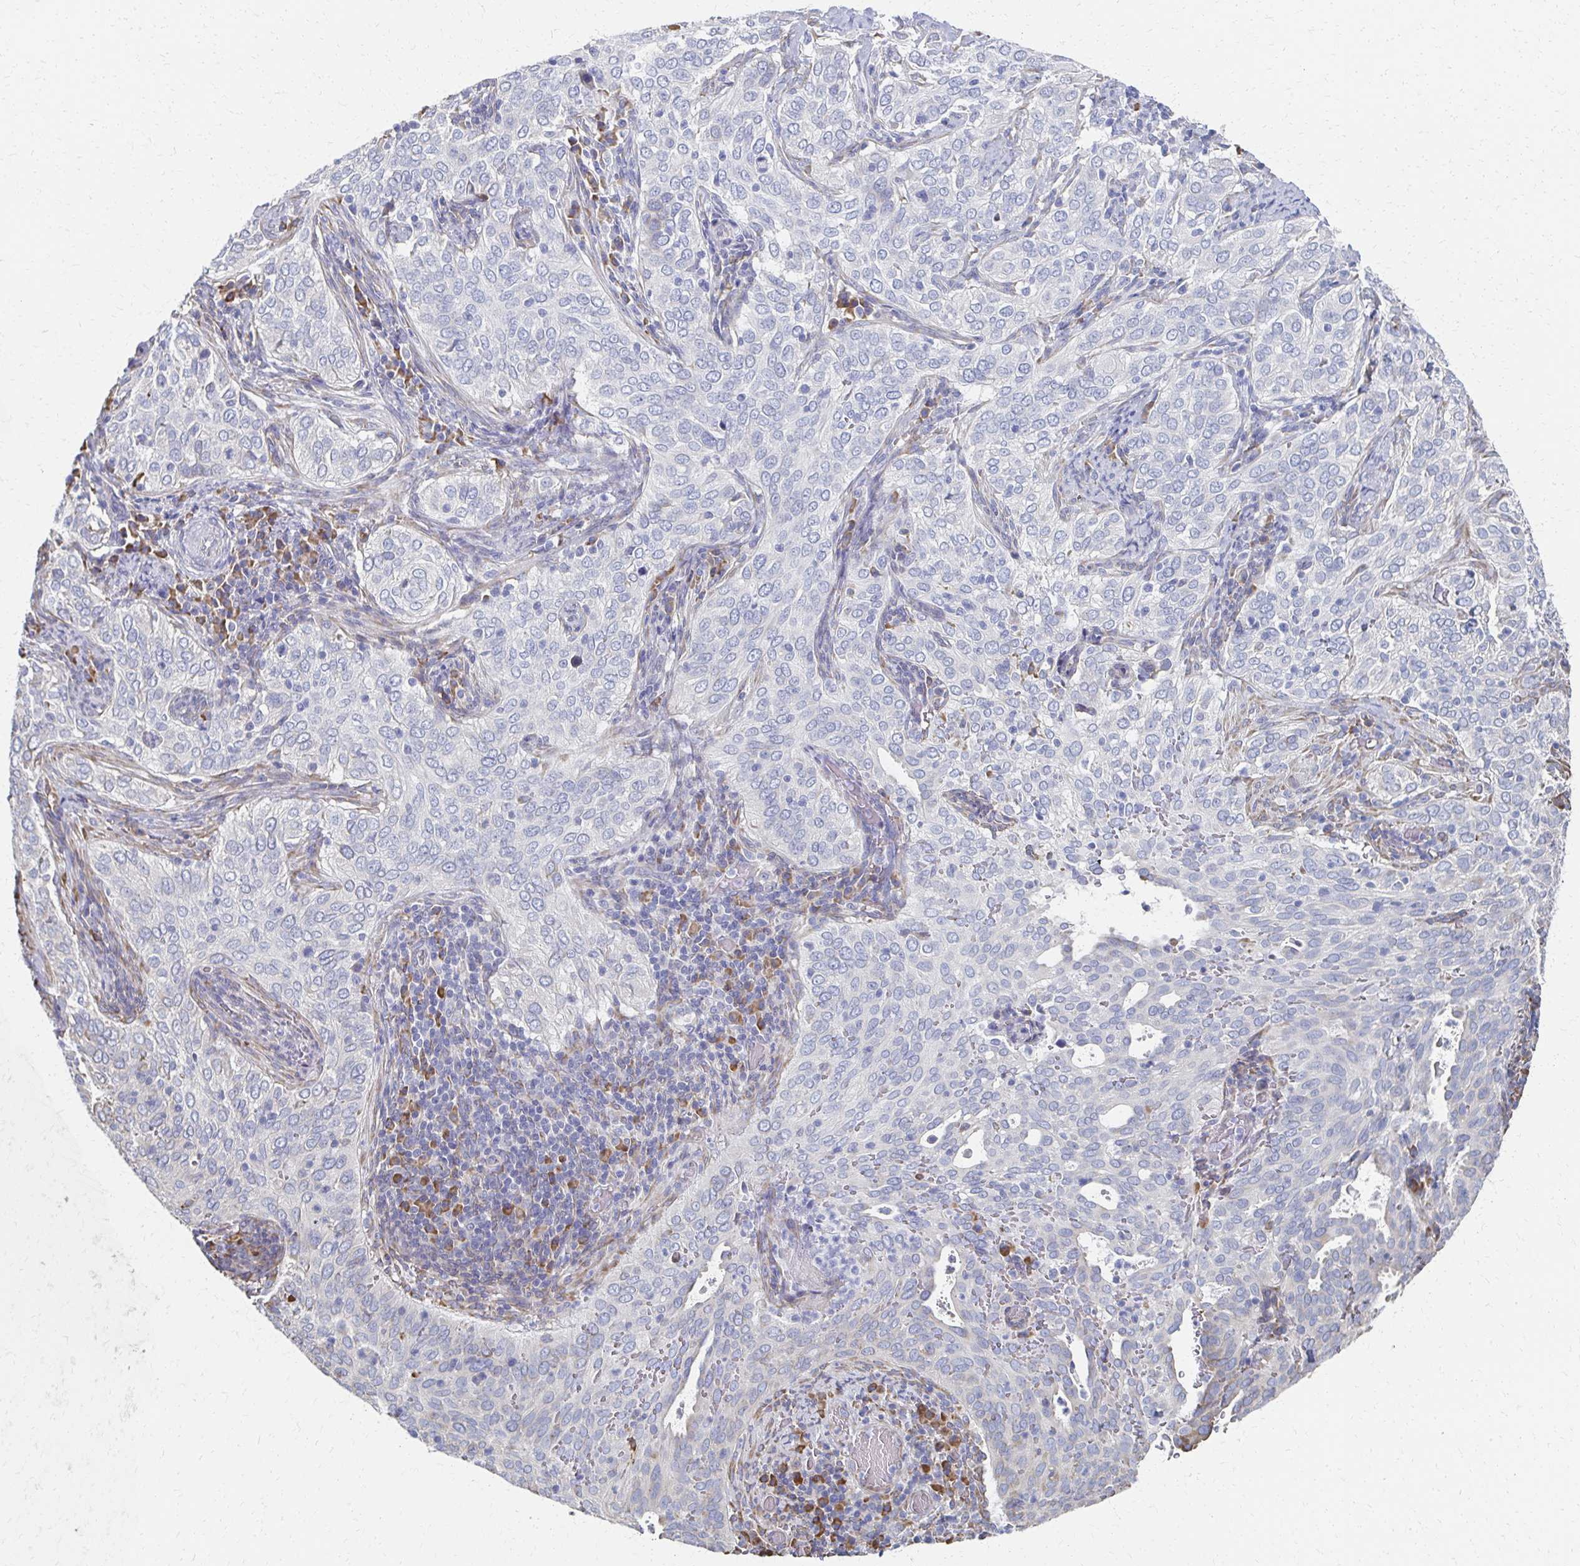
{"staining": {"intensity": "negative", "quantity": "none", "location": "none"}, "tissue": "cervical cancer", "cell_type": "Tumor cells", "image_type": "cancer", "snomed": [{"axis": "morphology", "description": "Squamous cell carcinoma, NOS"}, {"axis": "topography", "description": "Cervix"}], "caption": "Immunohistochemical staining of cervical cancer (squamous cell carcinoma) displays no significant staining in tumor cells.", "gene": "ATP1A3", "patient": {"sex": "female", "age": 38}}